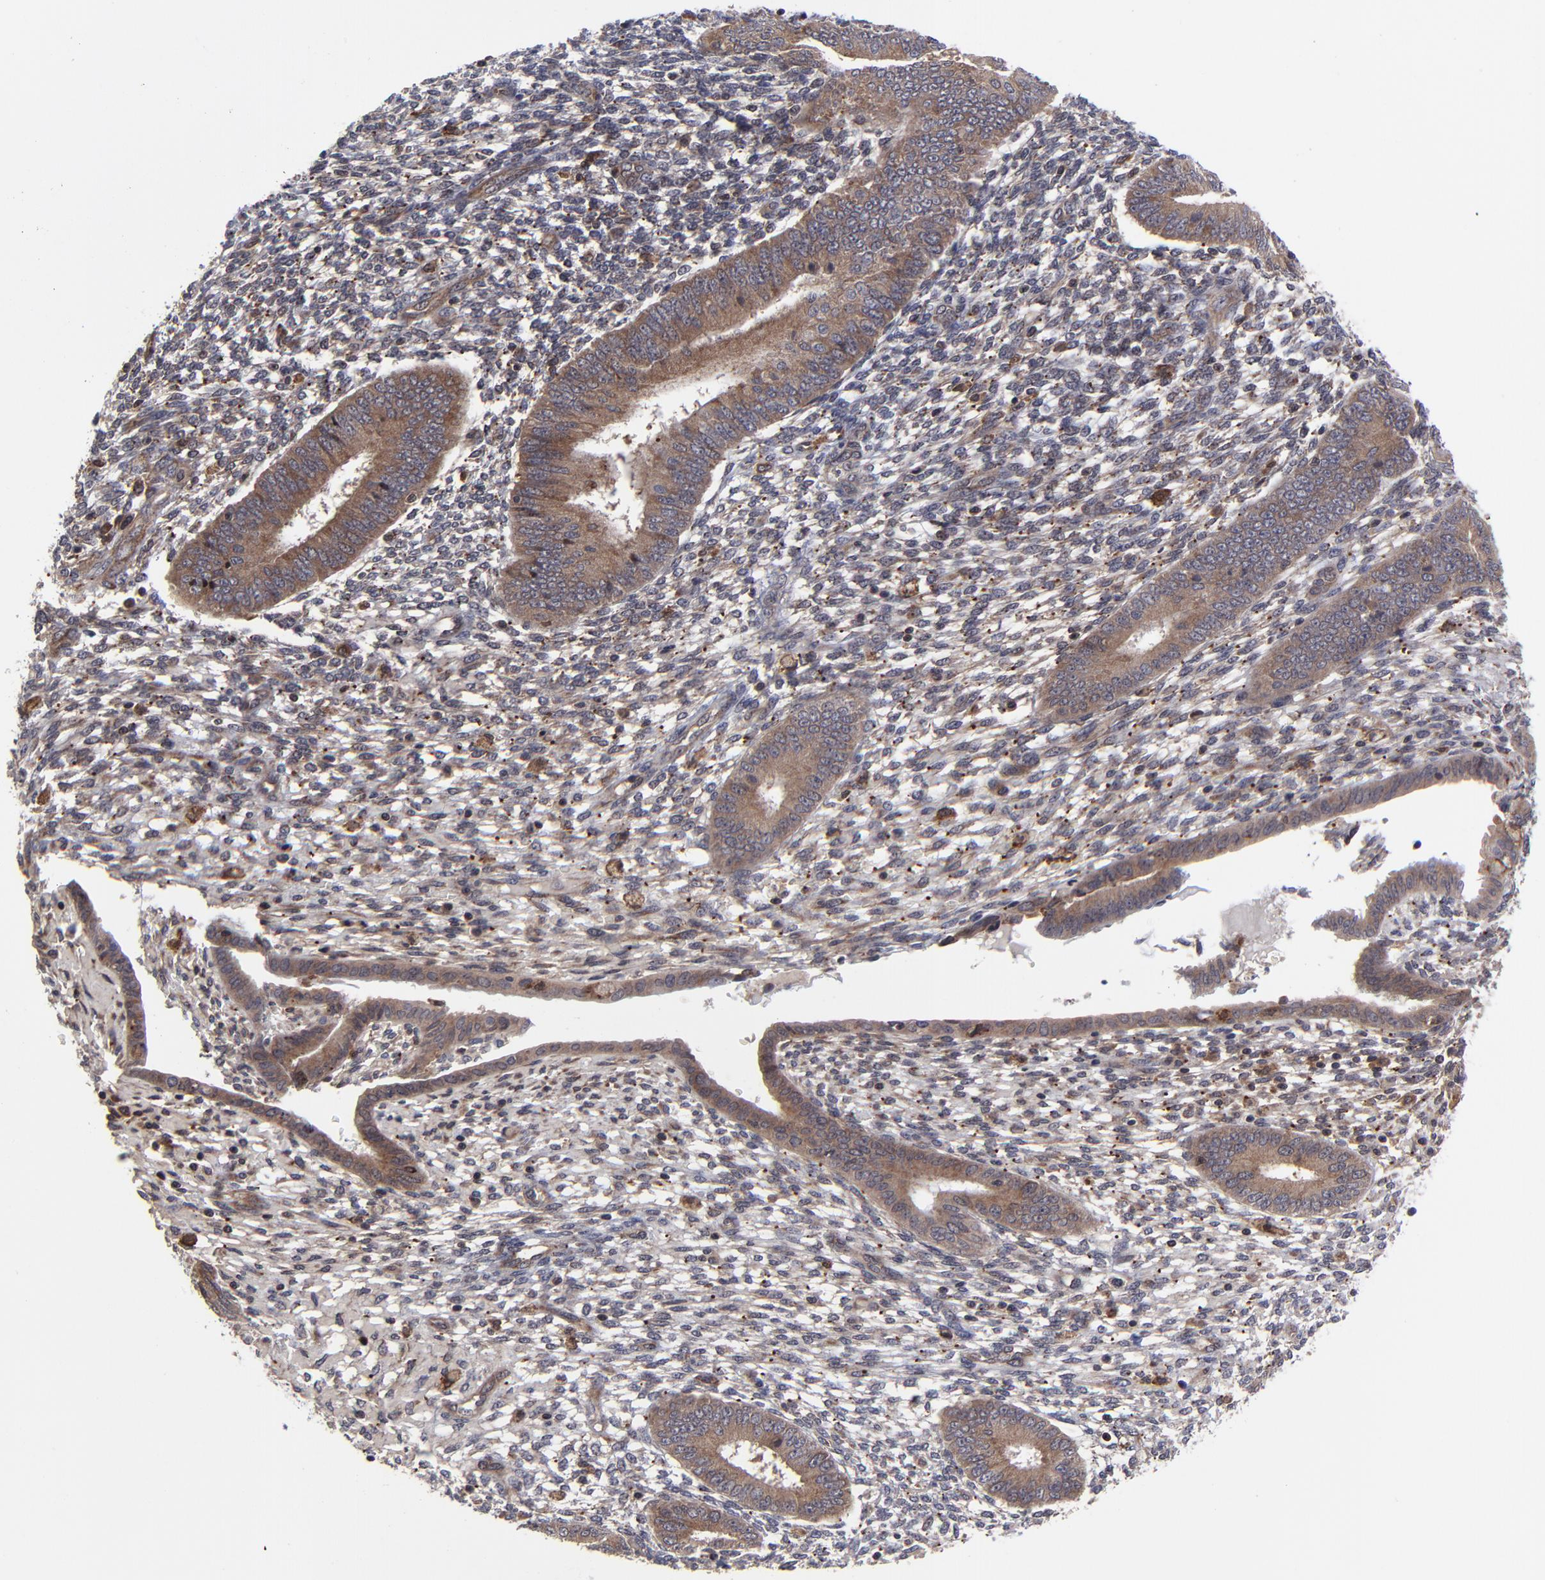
{"staining": {"intensity": "moderate", "quantity": ">75%", "location": "cytoplasmic/membranous"}, "tissue": "endometrium", "cell_type": "Cells in endometrial stroma", "image_type": "normal", "snomed": [{"axis": "morphology", "description": "Normal tissue, NOS"}, {"axis": "topography", "description": "Endometrium"}], "caption": "The micrograph exhibits immunohistochemical staining of normal endometrium. There is moderate cytoplasmic/membranous positivity is seen in approximately >75% of cells in endometrial stroma.", "gene": "UBE2L6", "patient": {"sex": "female", "age": 42}}